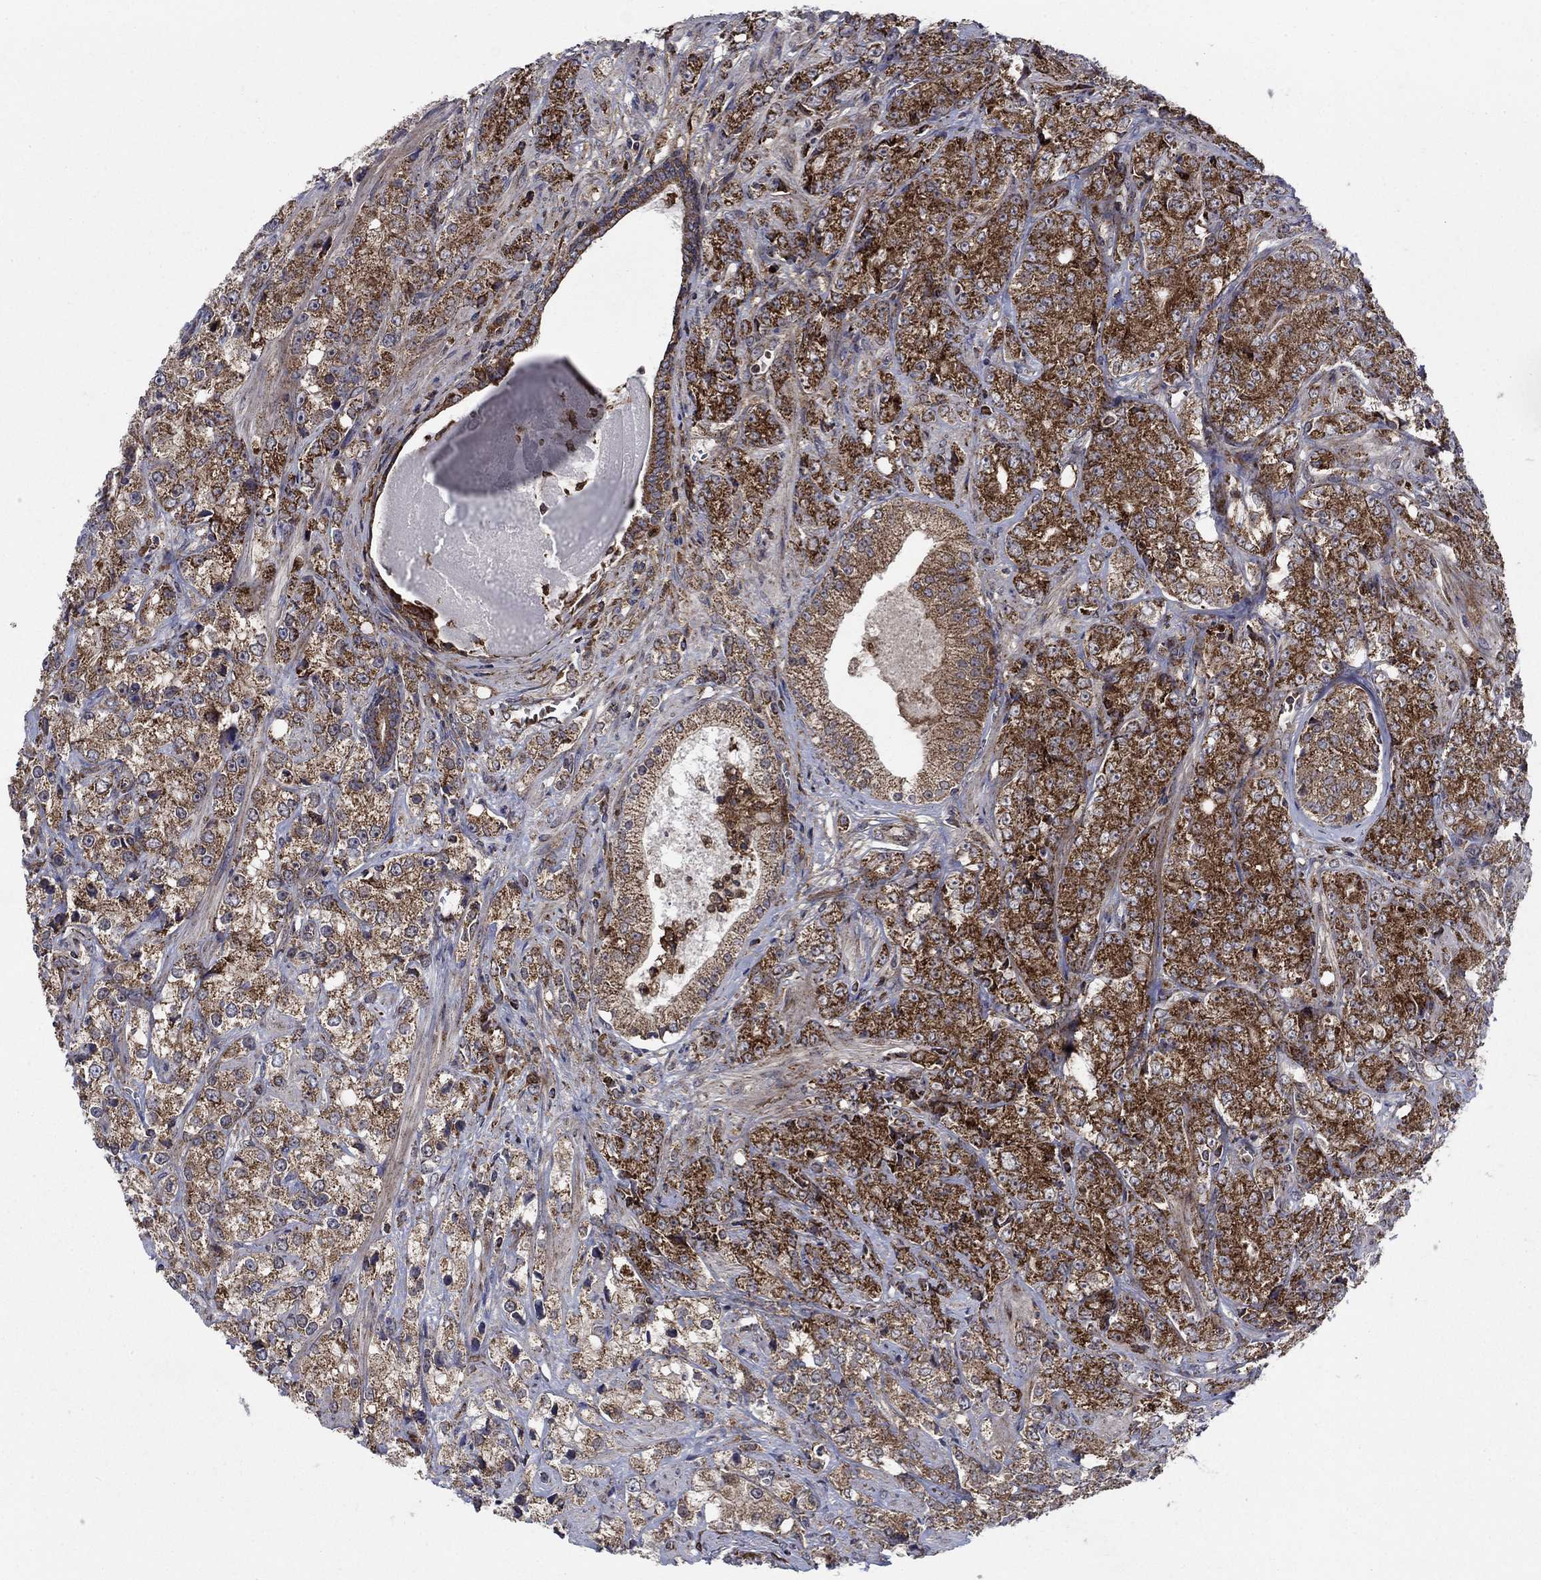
{"staining": {"intensity": "strong", "quantity": "25%-75%", "location": "cytoplasmic/membranous"}, "tissue": "prostate cancer", "cell_type": "Tumor cells", "image_type": "cancer", "snomed": [{"axis": "morphology", "description": "Adenocarcinoma, NOS"}, {"axis": "topography", "description": "Prostate and seminal vesicle, NOS"}, {"axis": "topography", "description": "Prostate"}], "caption": "A high amount of strong cytoplasmic/membranous staining is present in approximately 25%-75% of tumor cells in prostate adenocarcinoma tissue.", "gene": "RNF19B", "patient": {"sex": "male", "age": 68}}